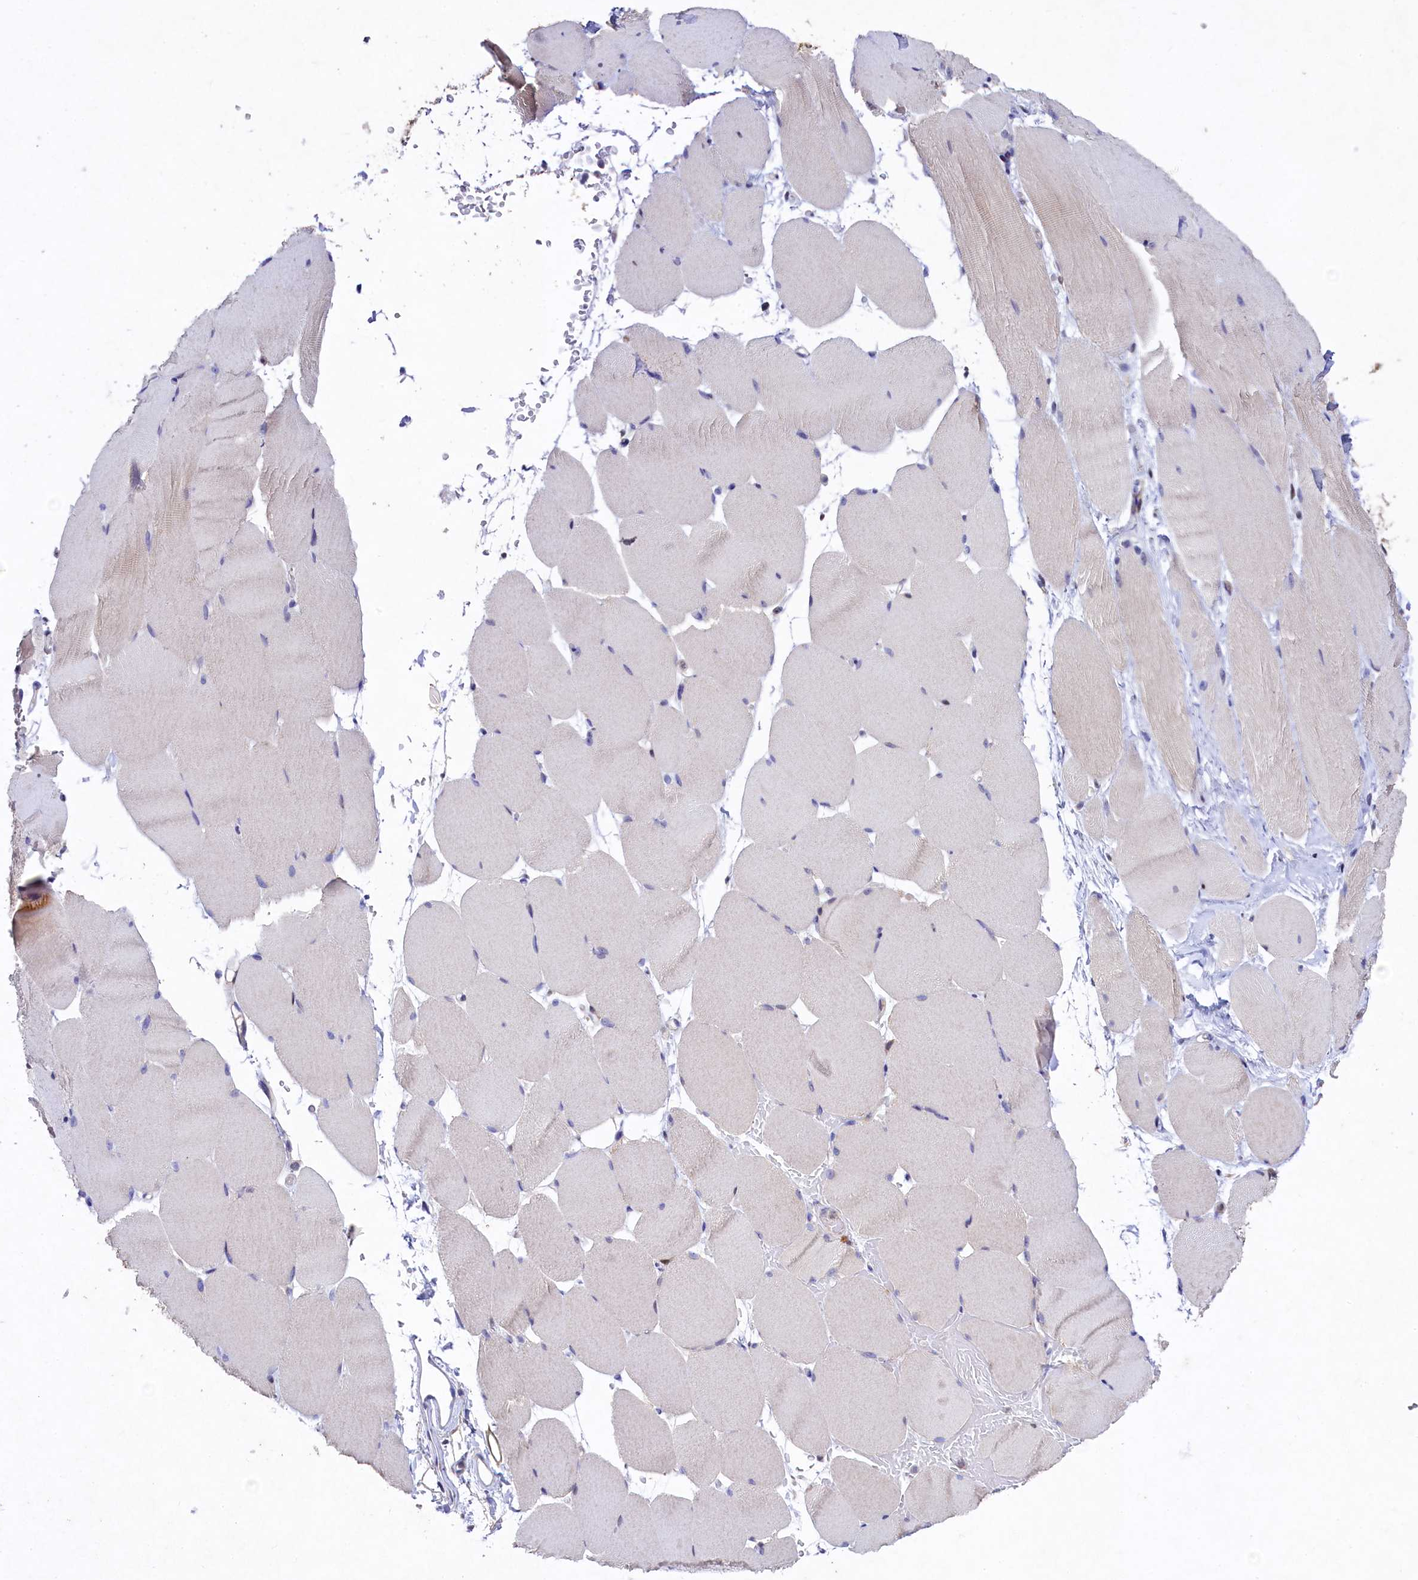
{"staining": {"intensity": "weak", "quantity": "<25%", "location": "nuclear"}, "tissue": "skeletal muscle", "cell_type": "Myocytes", "image_type": "normal", "snomed": [{"axis": "morphology", "description": "Normal tissue, NOS"}, {"axis": "topography", "description": "Skeletal muscle"}, {"axis": "topography", "description": "Parathyroid gland"}], "caption": "Immunohistochemical staining of normal skeletal muscle exhibits no significant expression in myocytes. Brightfield microscopy of IHC stained with DAB (brown) and hematoxylin (blue), captured at high magnification.", "gene": "TGDS", "patient": {"sex": "female", "age": 37}}